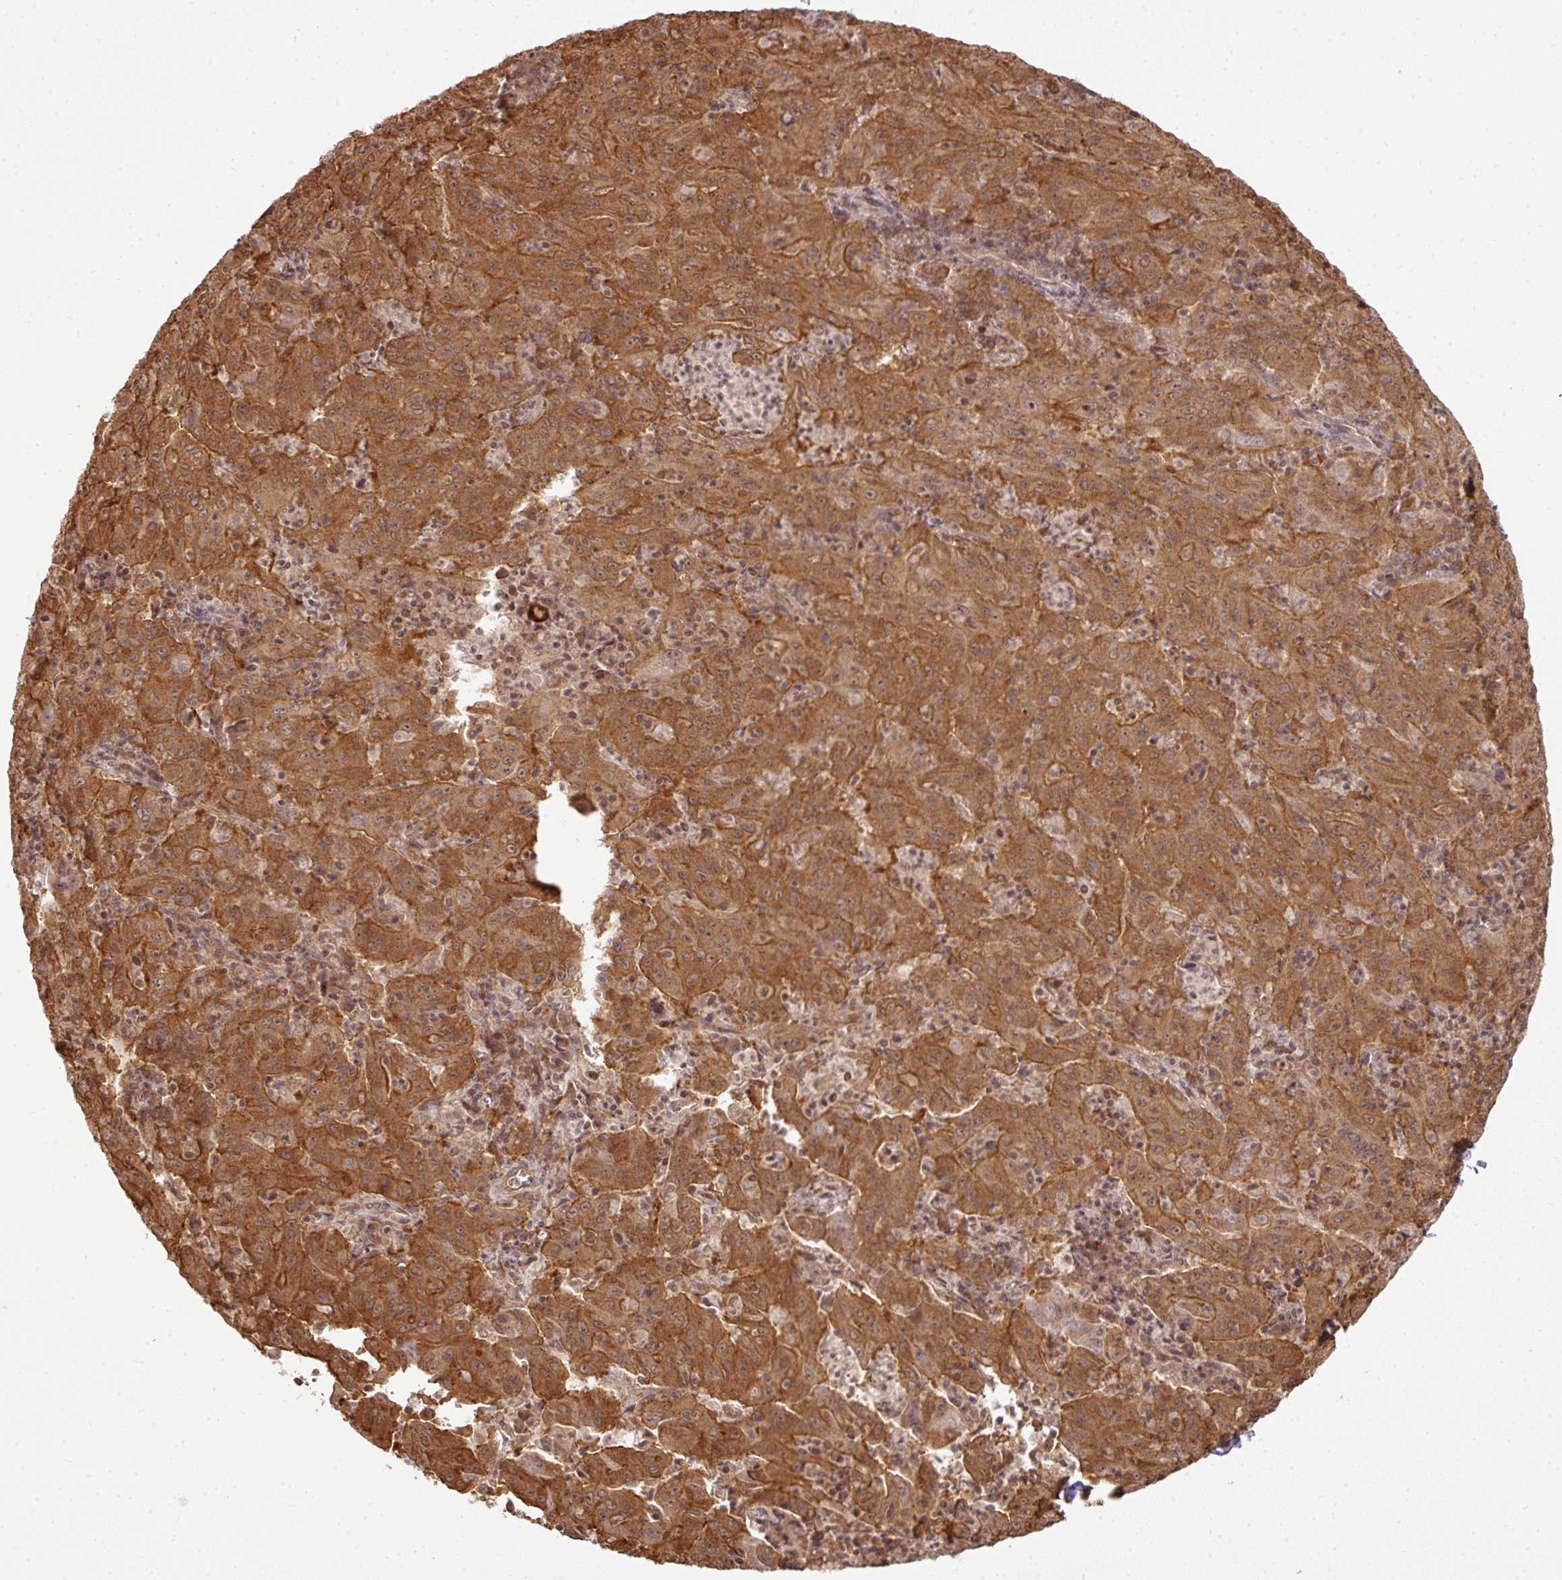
{"staining": {"intensity": "strong", "quantity": ">75%", "location": "cytoplasmic/membranous"}, "tissue": "pancreatic cancer", "cell_type": "Tumor cells", "image_type": "cancer", "snomed": [{"axis": "morphology", "description": "Adenocarcinoma, NOS"}, {"axis": "topography", "description": "Pancreas"}], "caption": "Protein staining of adenocarcinoma (pancreatic) tissue shows strong cytoplasmic/membranous positivity in about >75% of tumor cells.", "gene": "ANKRD18A", "patient": {"sex": "male", "age": 63}}